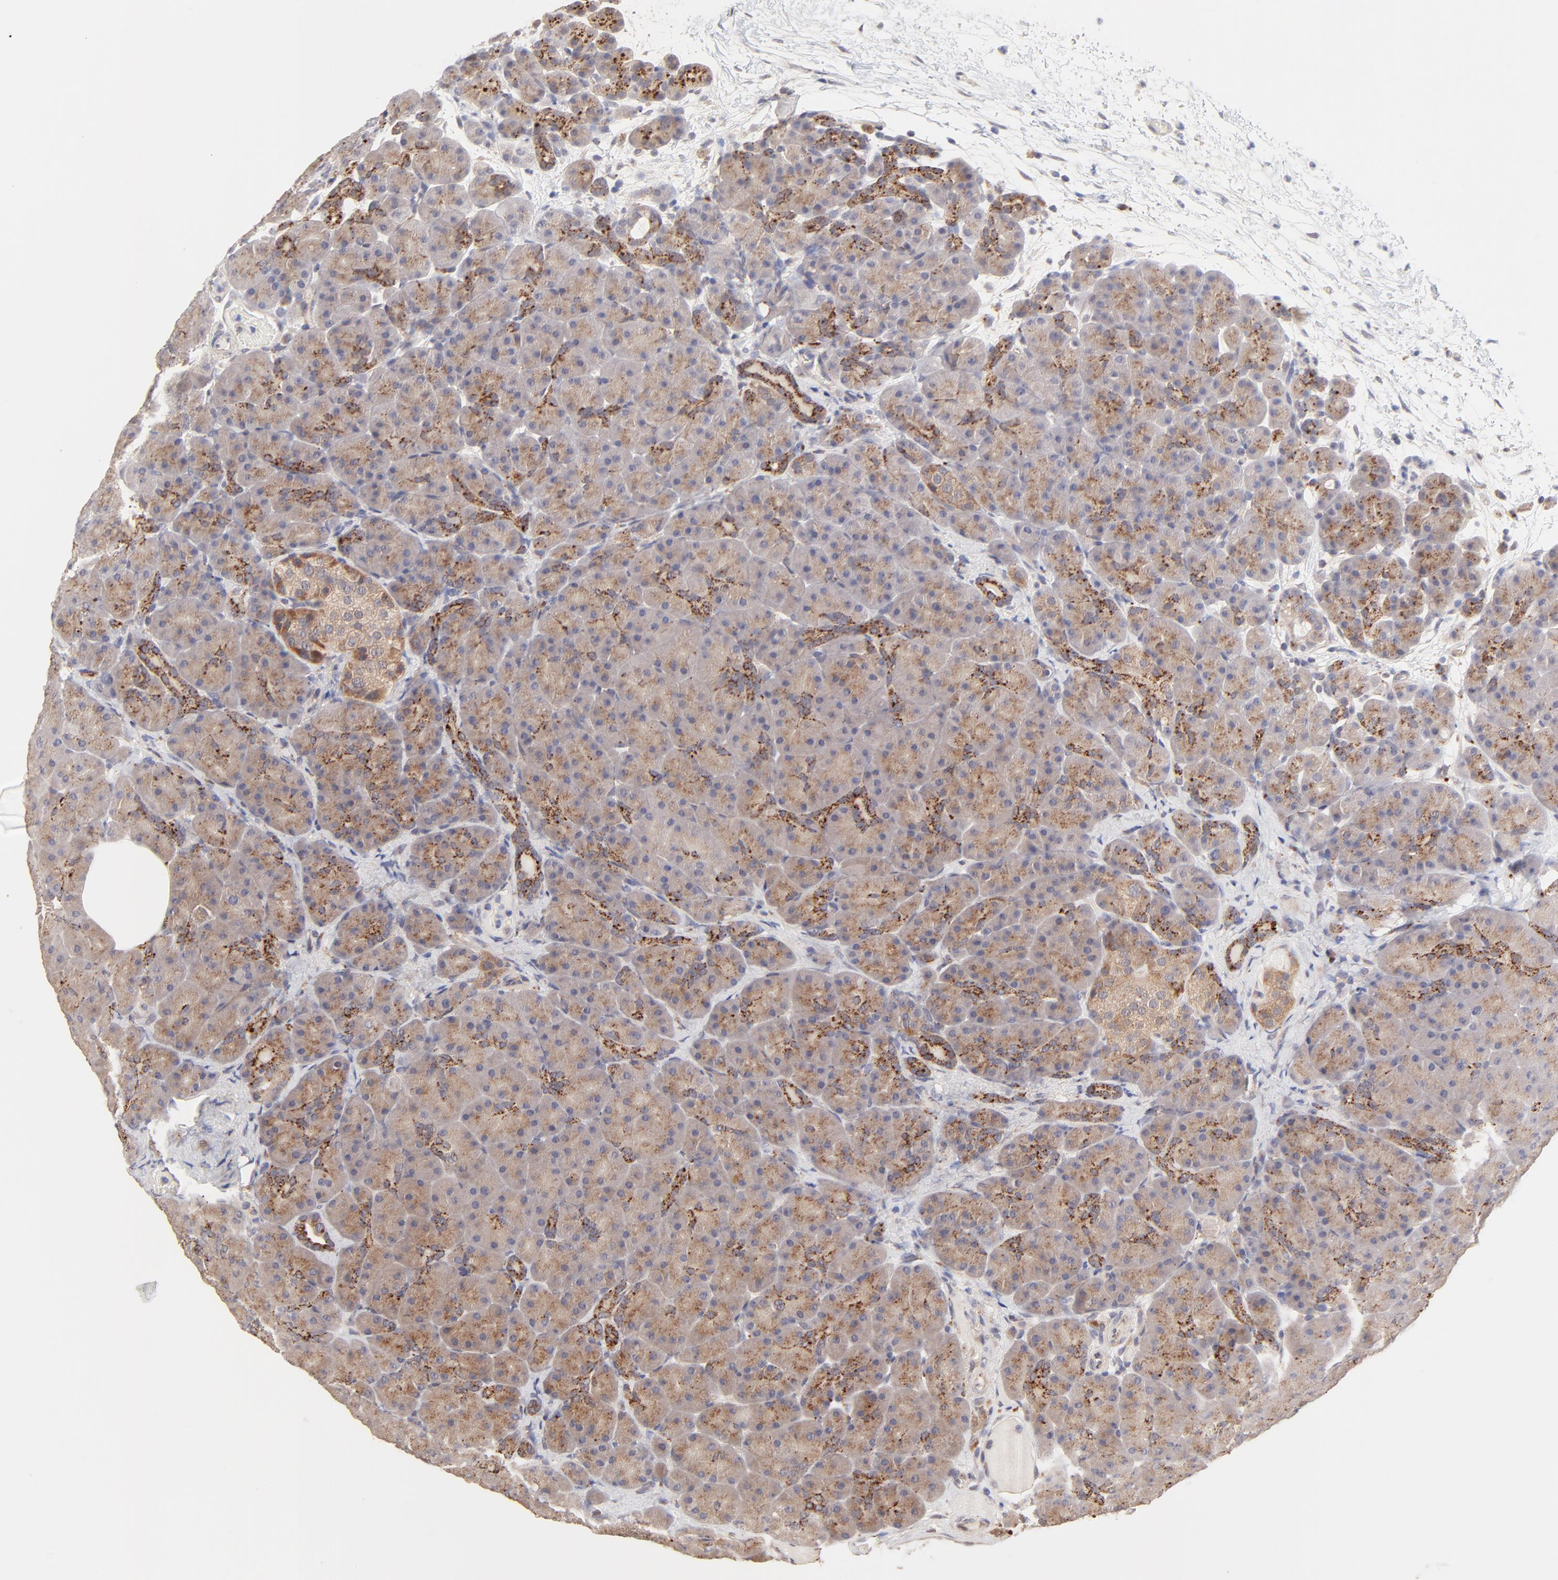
{"staining": {"intensity": "moderate", "quantity": ">75%", "location": "cytoplasmic/membranous"}, "tissue": "pancreas", "cell_type": "Exocrine glandular cells", "image_type": "normal", "snomed": [{"axis": "morphology", "description": "Normal tissue, NOS"}, {"axis": "topography", "description": "Pancreas"}], "caption": "Benign pancreas exhibits moderate cytoplasmic/membranous expression in about >75% of exocrine glandular cells, visualized by immunohistochemistry.", "gene": "PDE4B", "patient": {"sex": "male", "age": 66}}